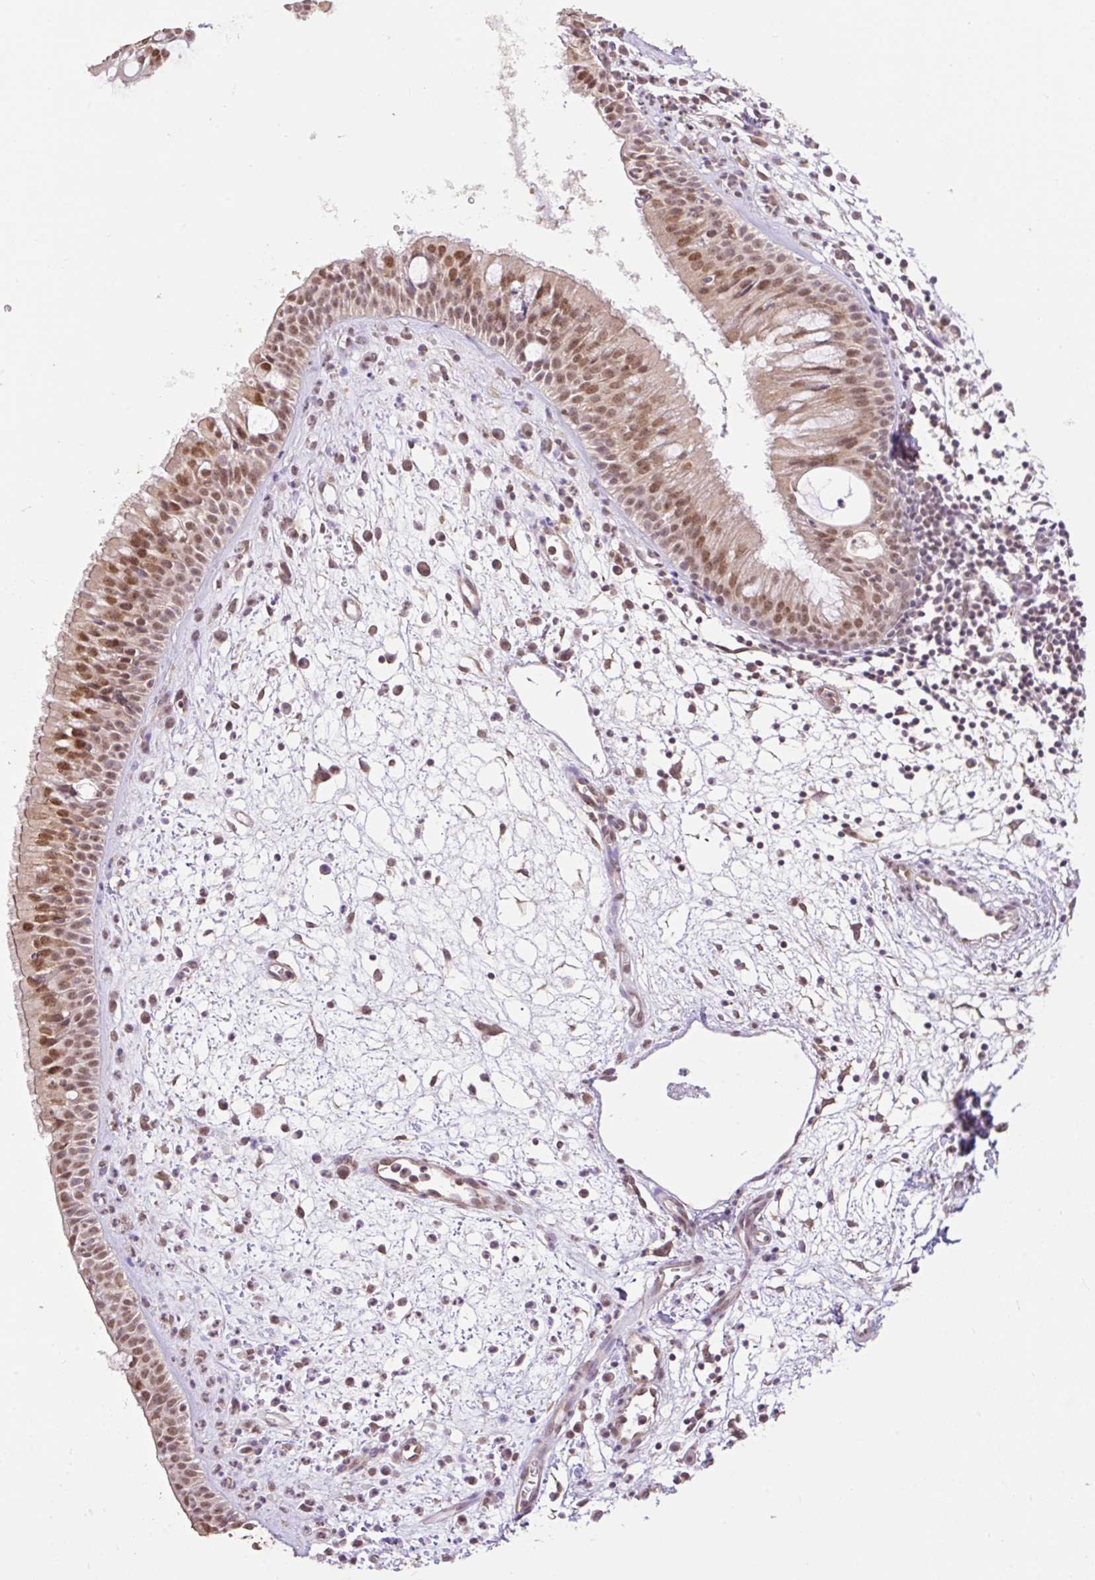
{"staining": {"intensity": "moderate", "quantity": "25%-75%", "location": "cytoplasmic/membranous,nuclear"}, "tissue": "nasopharynx", "cell_type": "Respiratory epithelial cells", "image_type": "normal", "snomed": [{"axis": "morphology", "description": "Normal tissue, NOS"}, {"axis": "topography", "description": "Nasopharynx"}], "caption": "Immunohistochemical staining of unremarkable human nasopharynx displays medium levels of moderate cytoplasmic/membranous,nuclear expression in approximately 25%-75% of respiratory epithelial cells. (Brightfield microscopy of DAB IHC at high magnification).", "gene": "VPS25", "patient": {"sex": "male", "age": 65}}